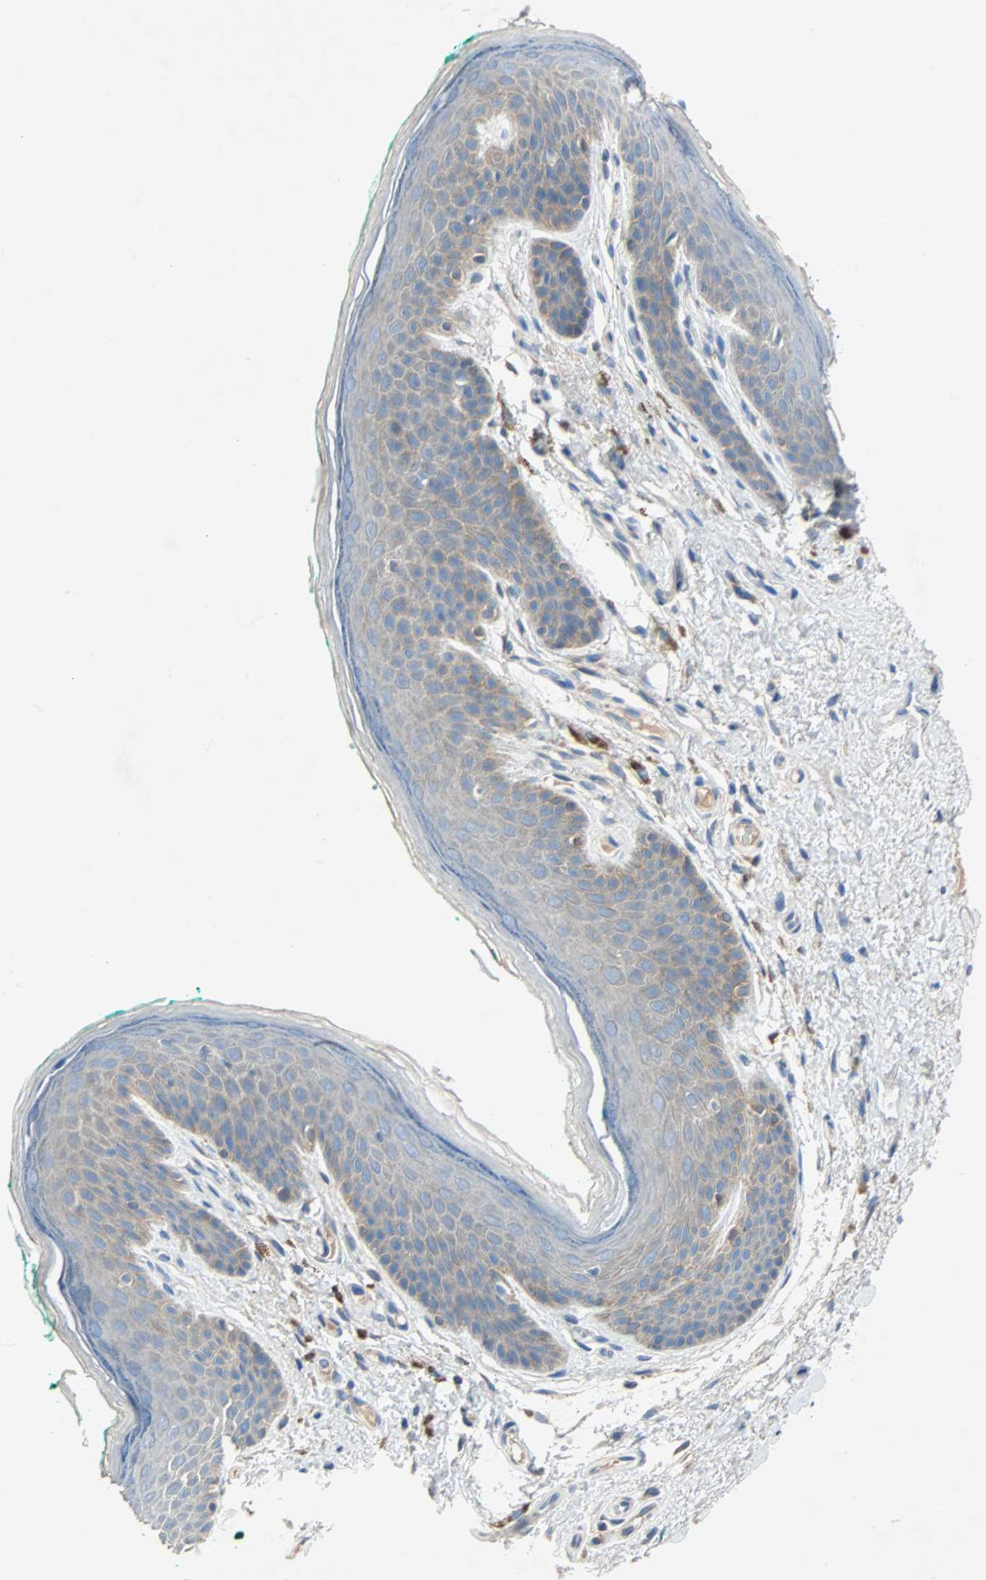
{"staining": {"intensity": "moderate", "quantity": ">75%", "location": "cytoplasmic/membranous"}, "tissue": "skin", "cell_type": "Epidermal cells", "image_type": "normal", "snomed": [{"axis": "morphology", "description": "Normal tissue, NOS"}, {"axis": "topography", "description": "Anal"}], "caption": "Protein analysis of normal skin exhibits moderate cytoplasmic/membranous staining in approximately >75% of epidermal cells. (DAB (3,3'-diaminobenzidine) = brown stain, brightfield microscopy at high magnification).", "gene": "TNFRSF12A", "patient": {"sex": "male", "age": 74}}